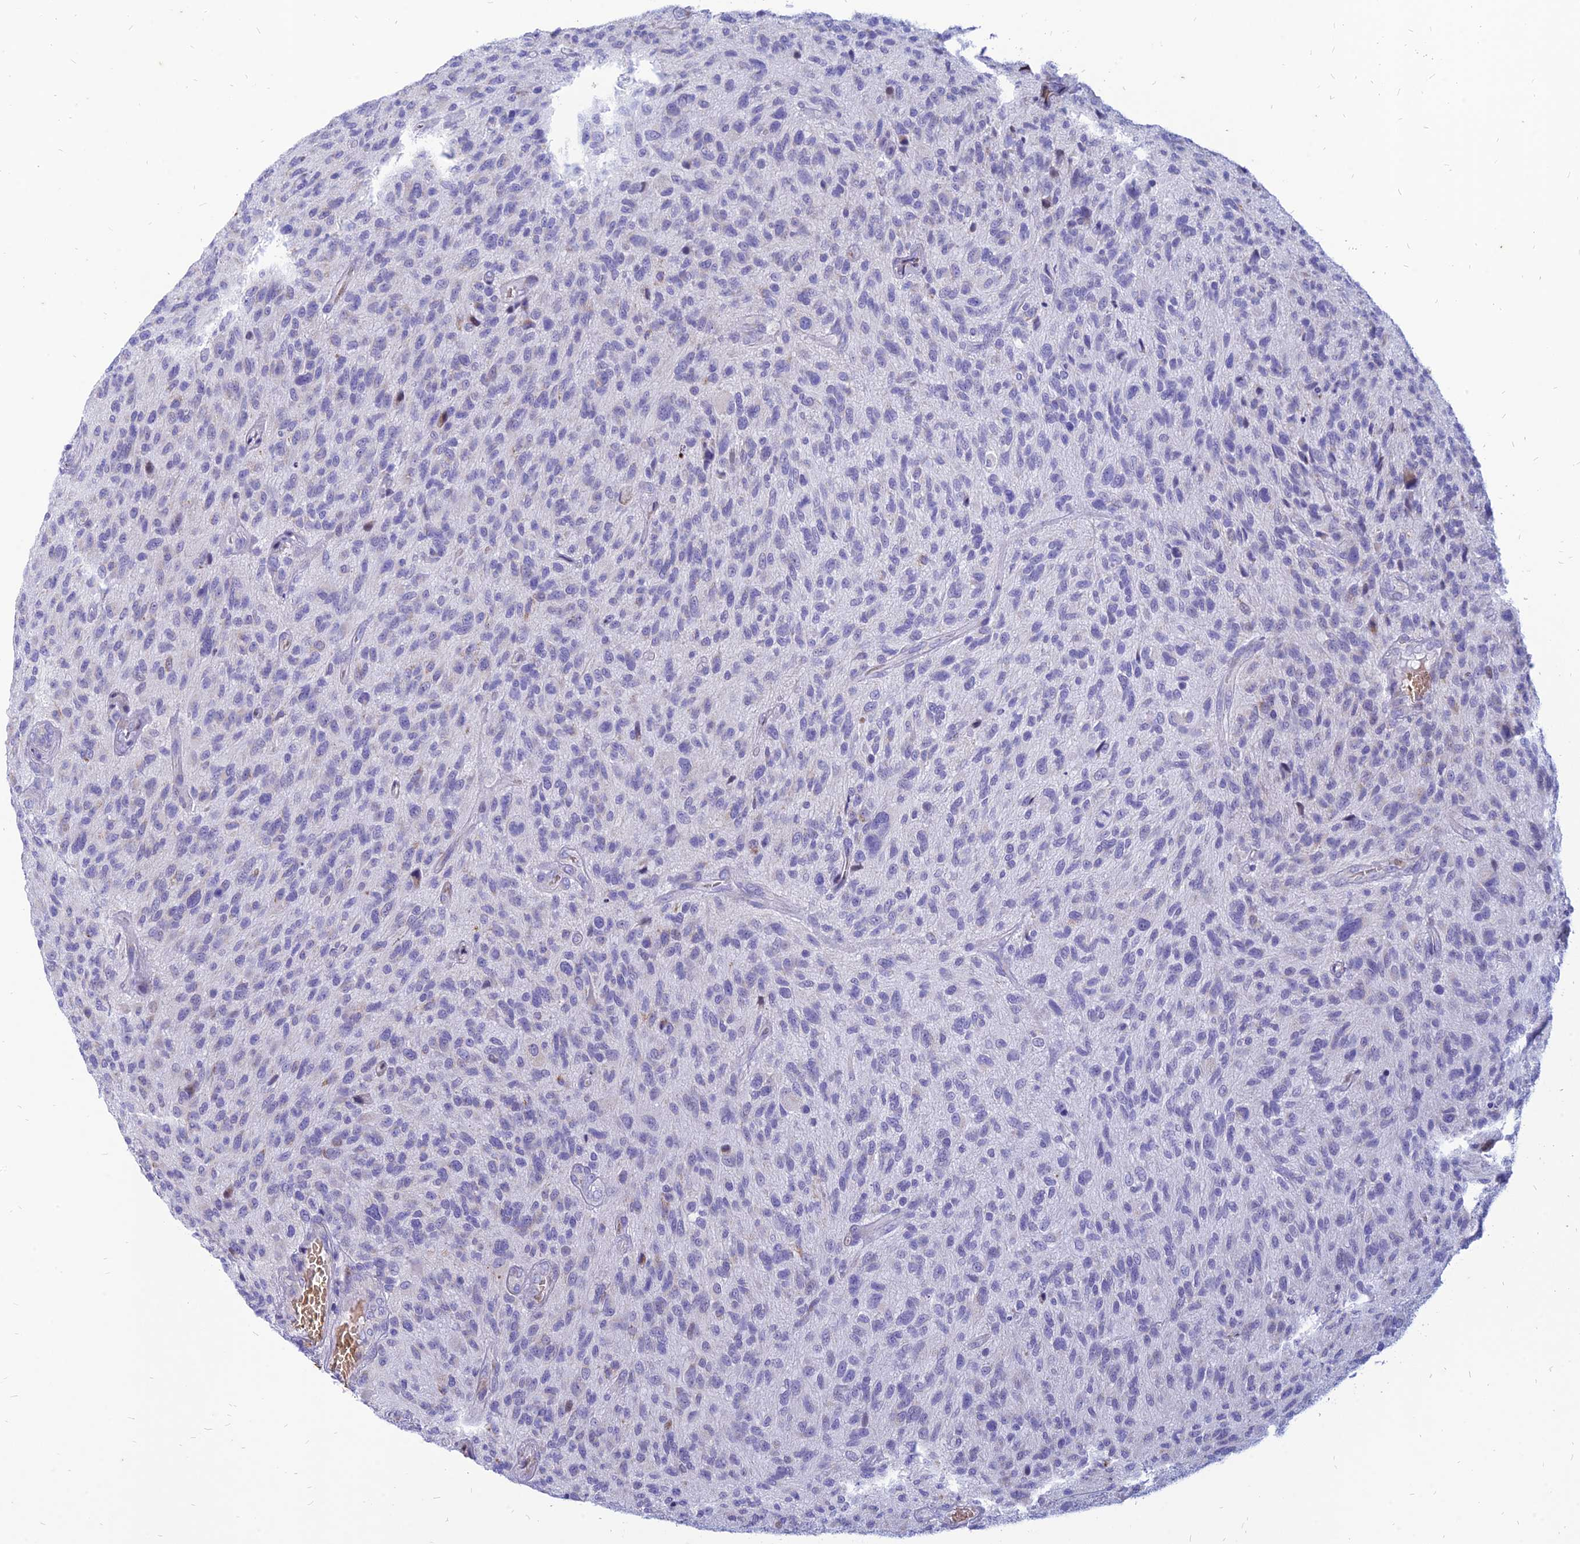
{"staining": {"intensity": "negative", "quantity": "none", "location": "none"}, "tissue": "glioma", "cell_type": "Tumor cells", "image_type": "cancer", "snomed": [{"axis": "morphology", "description": "Glioma, malignant, High grade"}, {"axis": "topography", "description": "Brain"}], "caption": "The immunohistochemistry (IHC) image has no significant staining in tumor cells of glioma tissue. The staining was performed using DAB to visualize the protein expression in brown, while the nuclei were stained in blue with hematoxylin (Magnification: 20x).", "gene": "HHAT", "patient": {"sex": "male", "age": 47}}